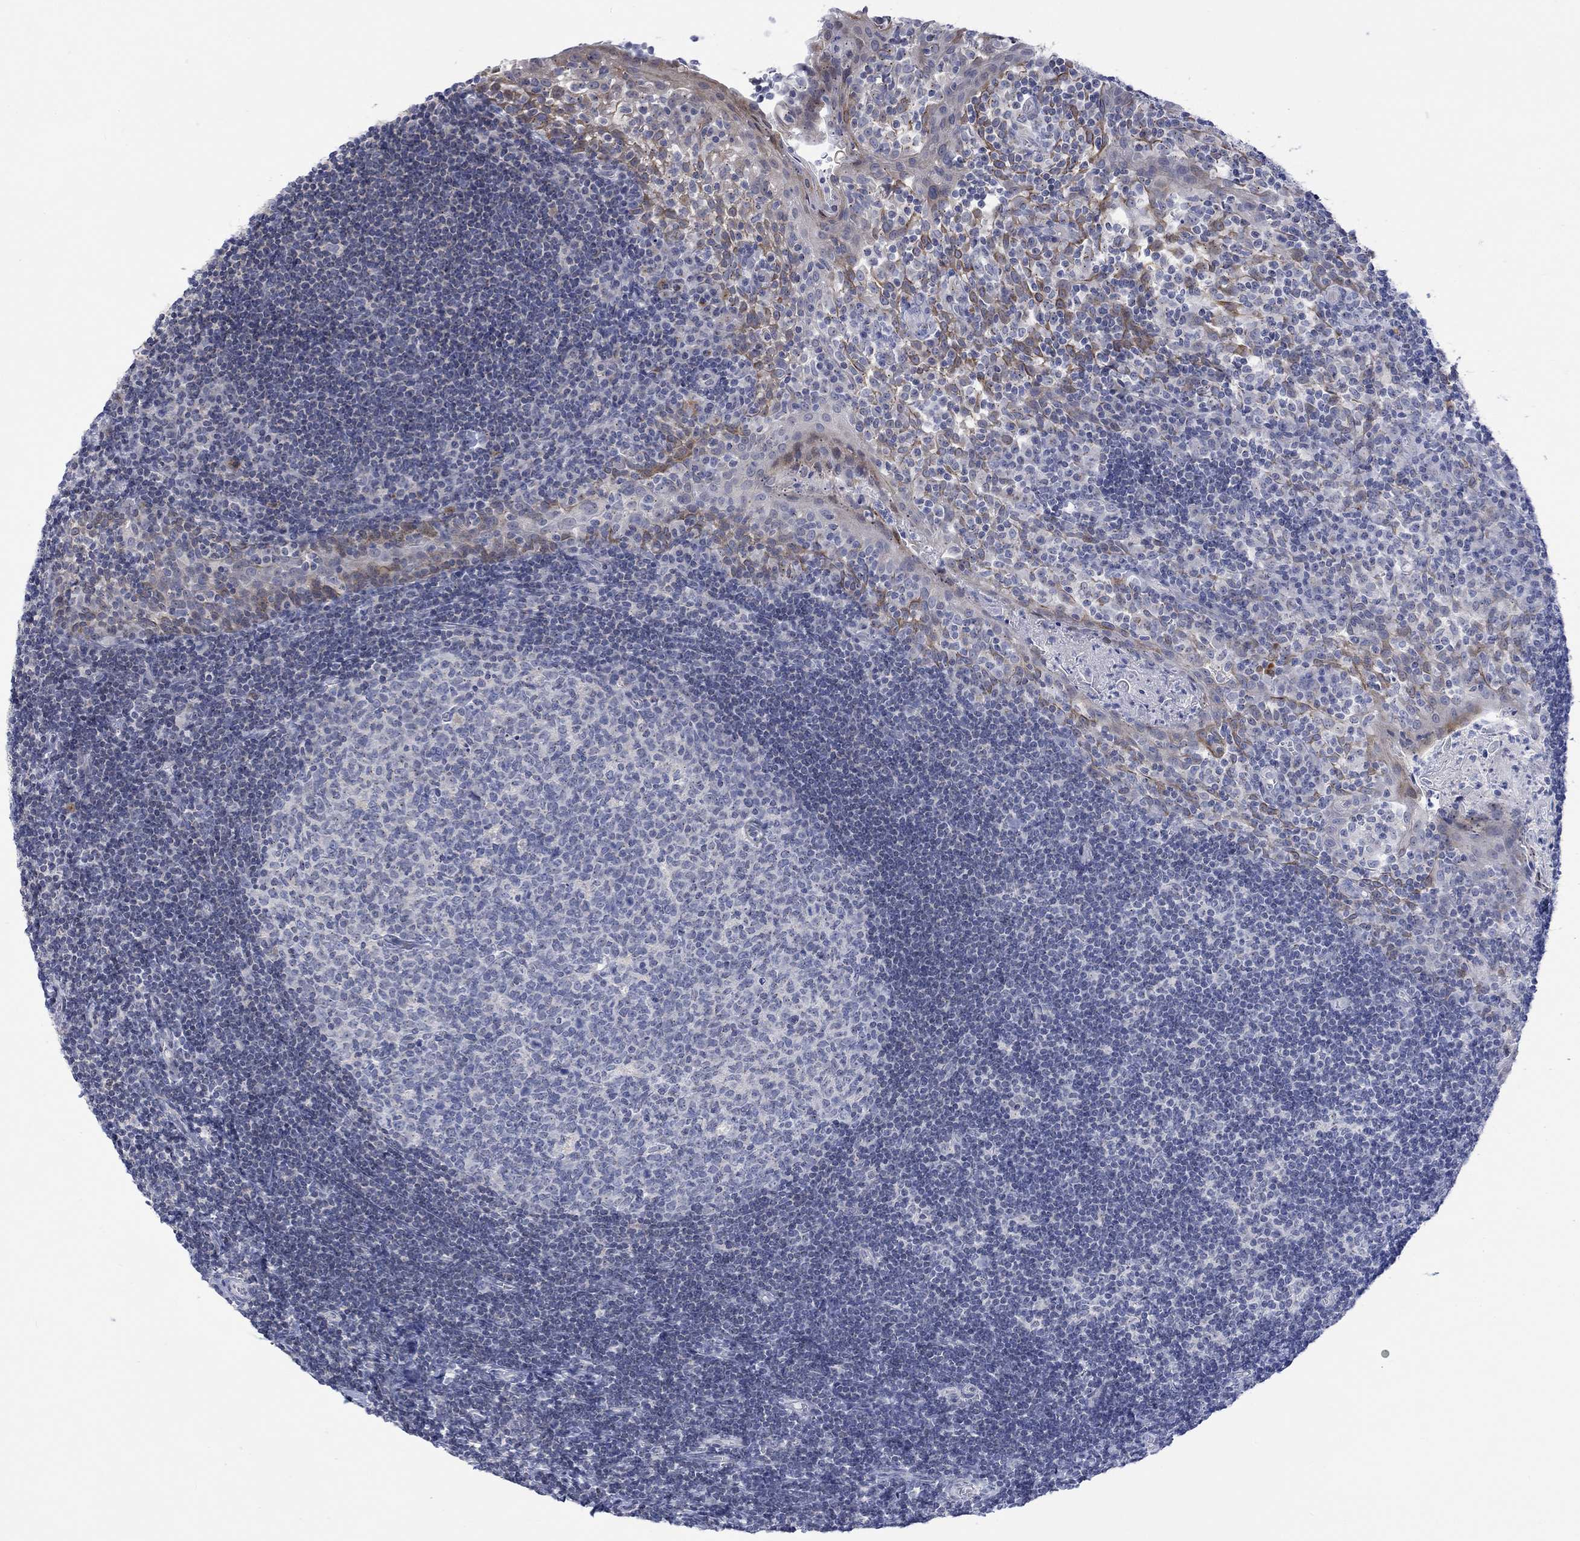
{"staining": {"intensity": "negative", "quantity": "none", "location": "none"}, "tissue": "tonsil", "cell_type": "Germinal center cells", "image_type": "normal", "snomed": [{"axis": "morphology", "description": "Normal tissue, NOS"}, {"axis": "topography", "description": "Tonsil"}], "caption": "DAB immunohistochemical staining of unremarkable human tonsil displays no significant positivity in germinal center cells. (DAB IHC with hematoxylin counter stain).", "gene": "DCX", "patient": {"sex": "female", "age": 13}}